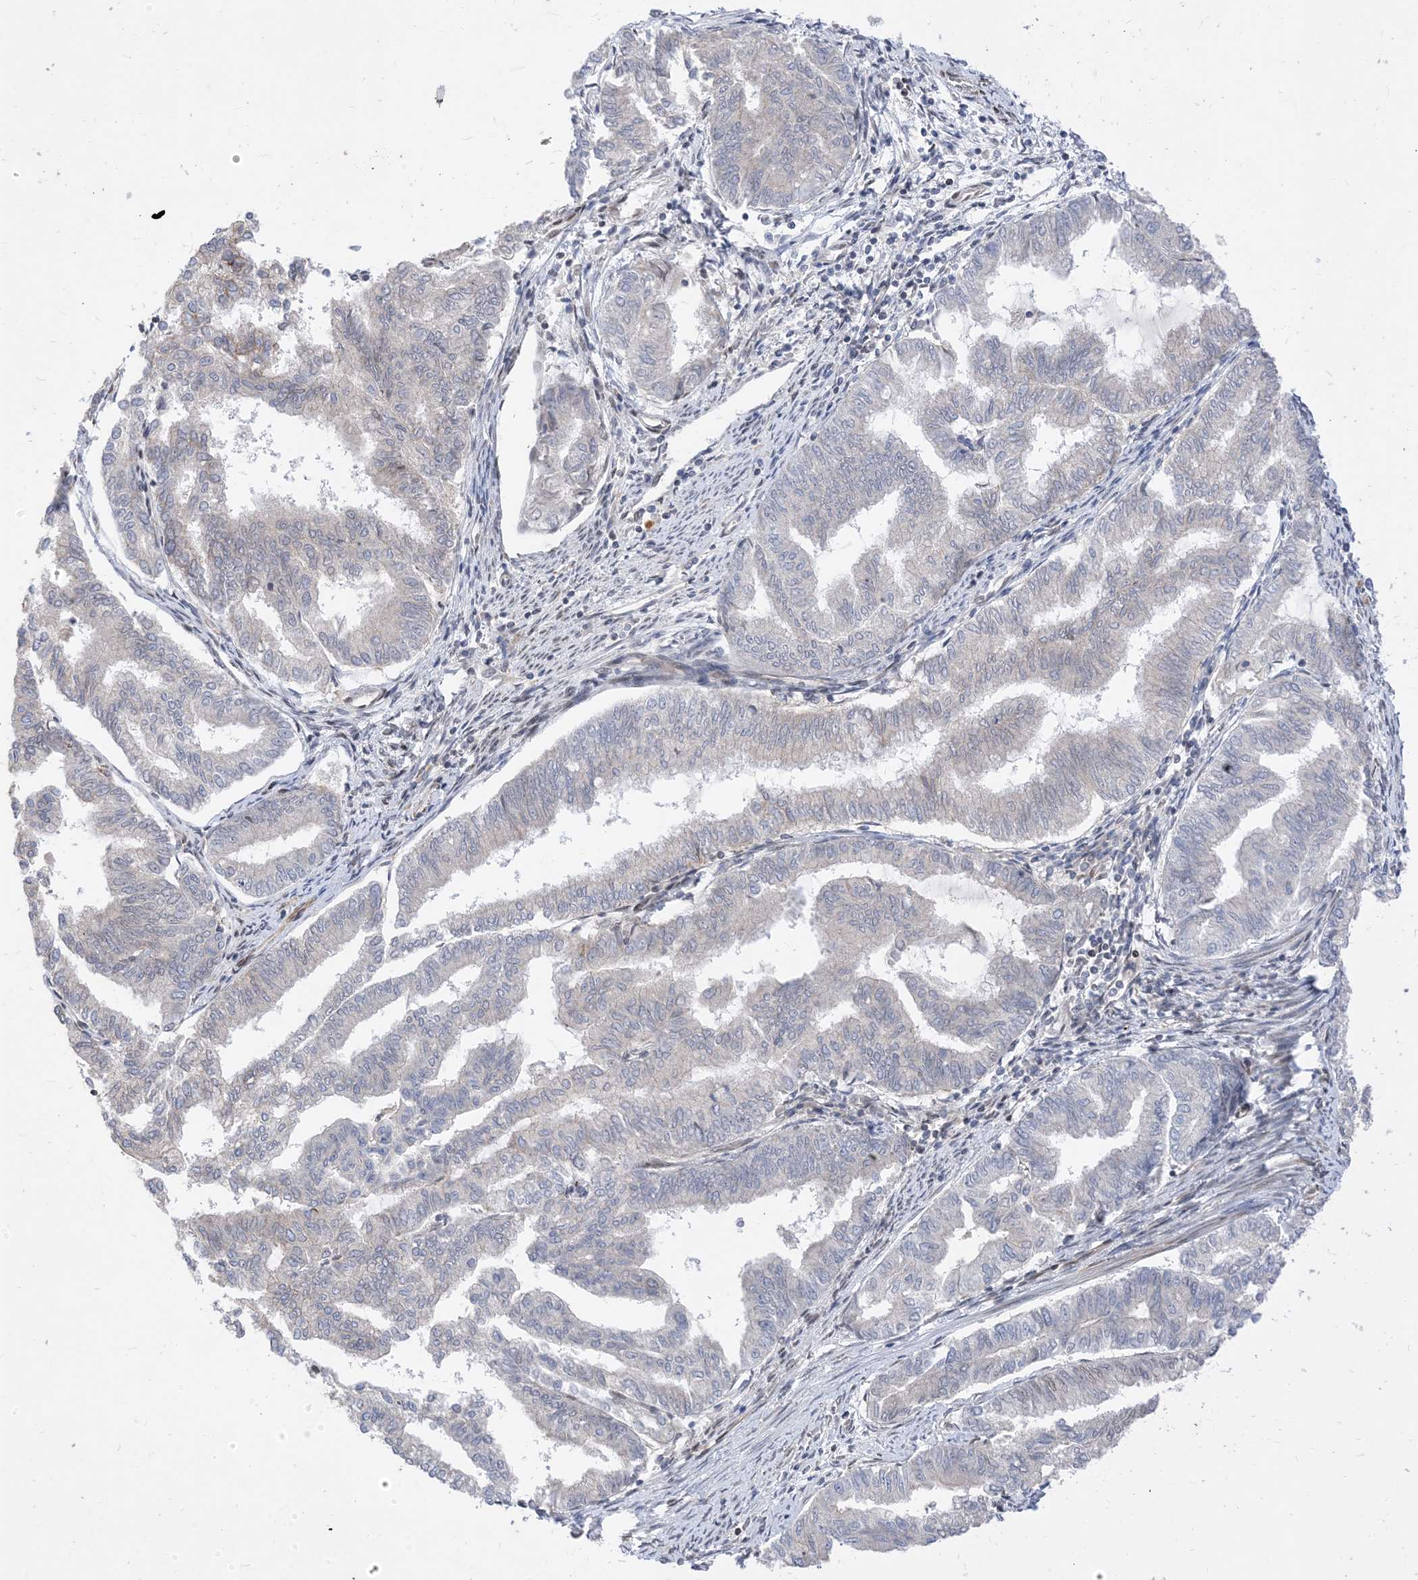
{"staining": {"intensity": "negative", "quantity": "none", "location": "none"}, "tissue": "endometrial cancer", "cell_type": "Tumor cells", "image_type": "cancer", "snomed": [{"axis": "morphology", "description": "Adenocarcinoma, NOS"}, {"axis": "topography", "description": "Endometrium"}], "caption": "A histopathology image of human endometrial cancer is negative for staining in tumor cells. The staining is performed using DAB (3,3'-diaminobenzidine) brown chromogen with nuclei counter-stained in using hematoxylin.", "gene": "TYSND1", "patient": {"sex": "female", "age": 79}}